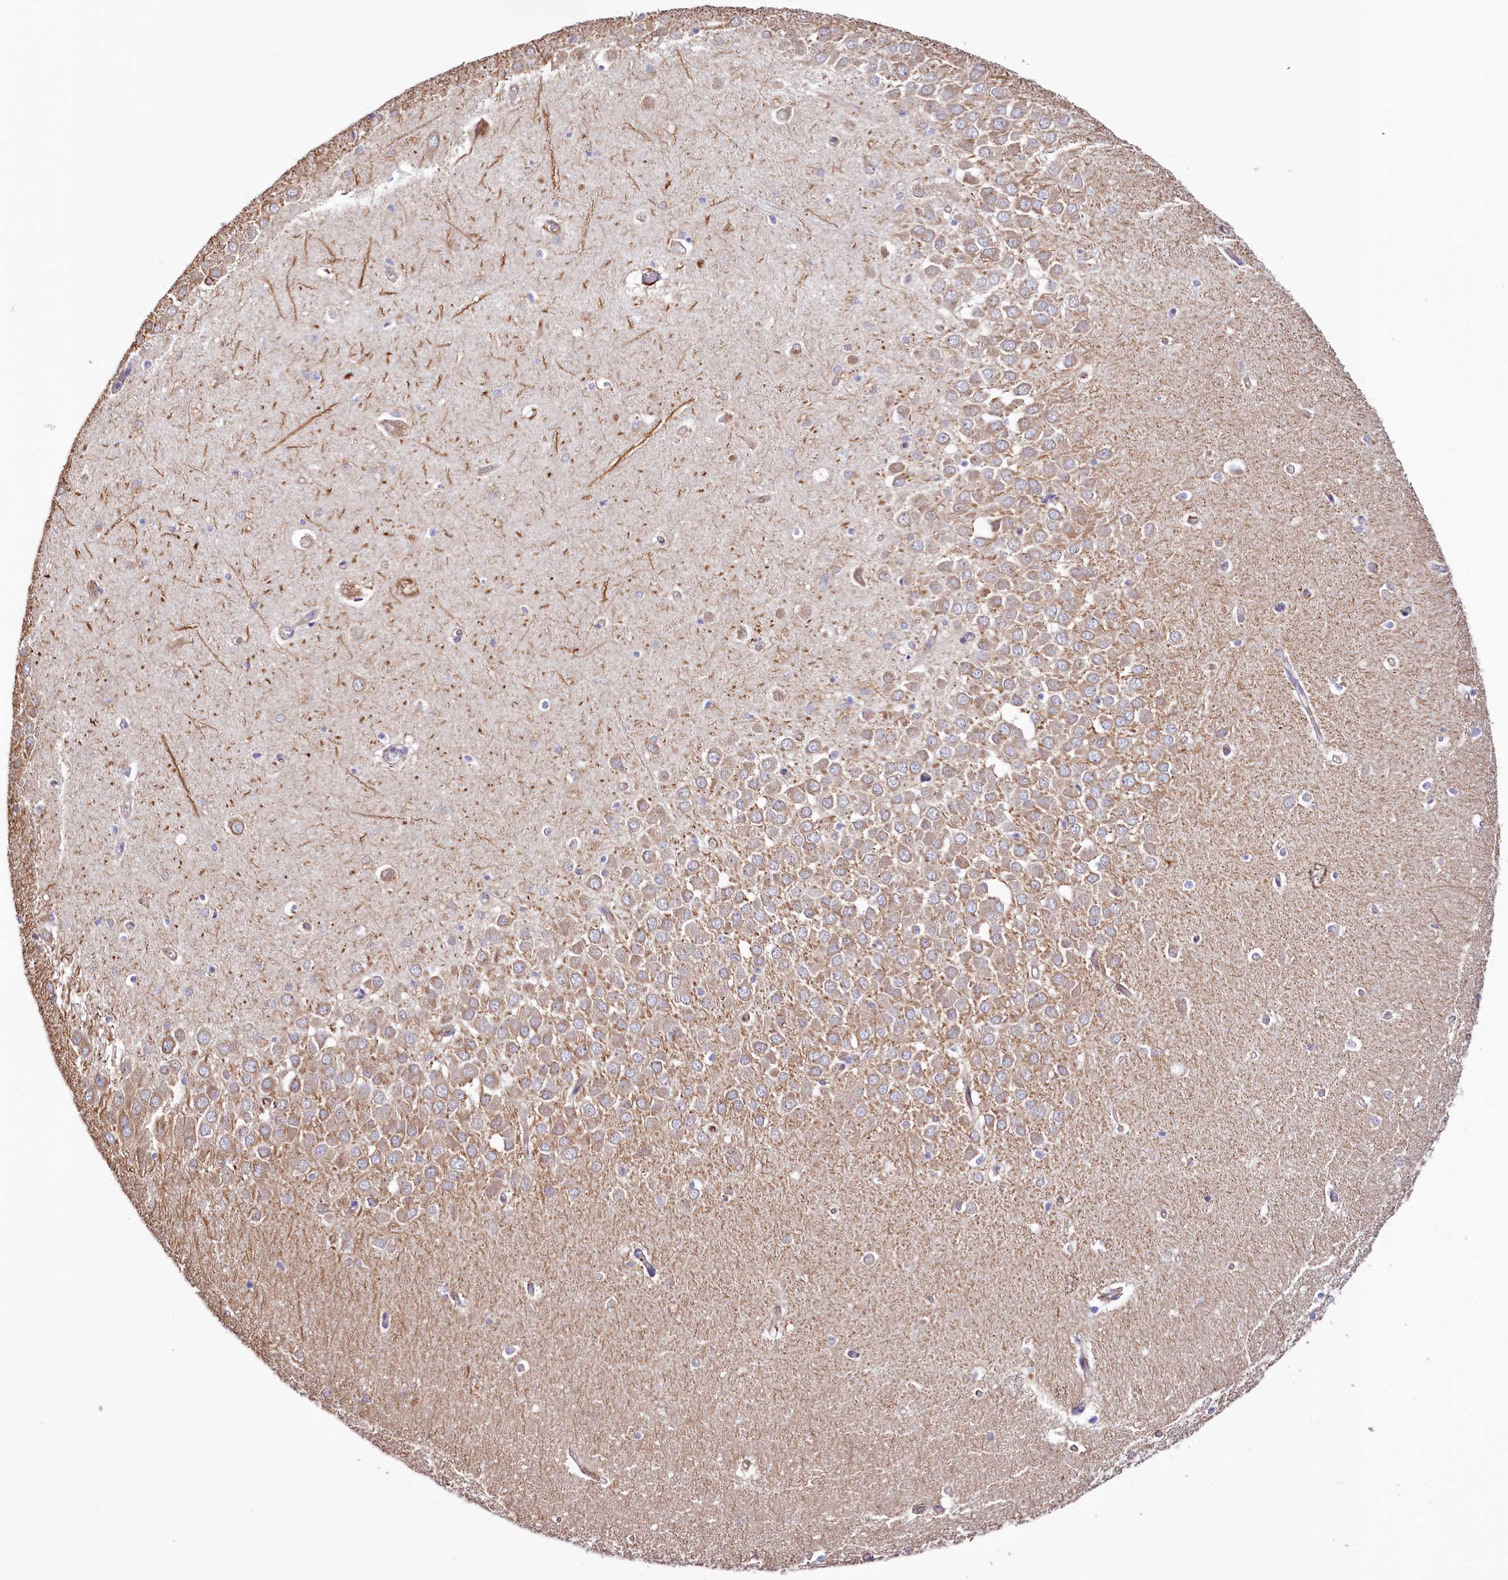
{"staining": {"intensity": "negative", "quantity": "none", "location": "none"}, "tissue": "hippocampus", "cell_type": "Glial cells", "image_type": "normal", "snomed": [{"axis": "morphology", "description": "Normal tissue, NOS"}, {"axis": "topography", "description": "Hippocampus"}], "caption": "This is an IHC histopathology image of benign human hippocampus. There is no expression in glial cells.", "gene": "TTC12", "patient": {"sex": "male", "age": 70}}